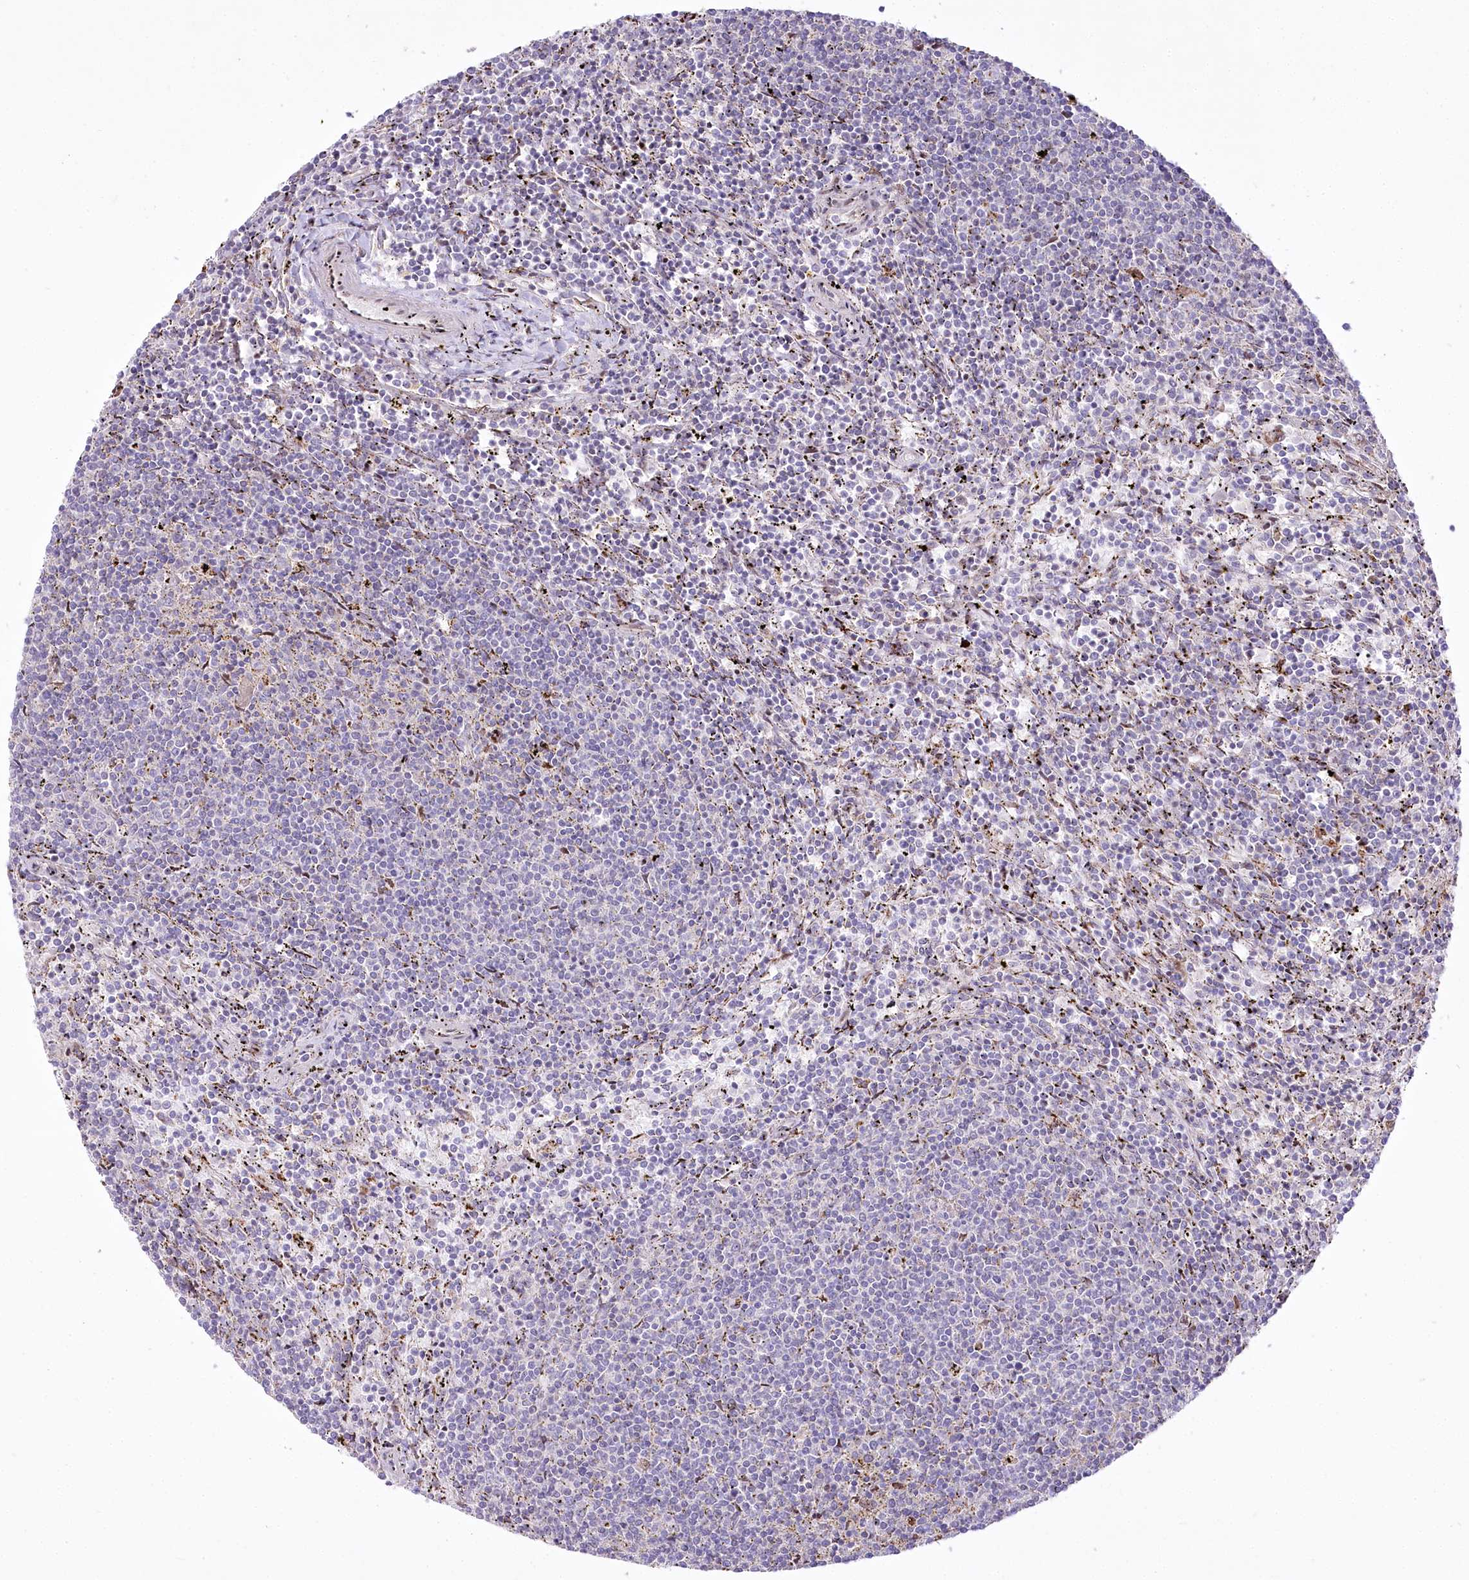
{"staining": {"intensity": "negative", "quantity": "none", "location": "none"}, "tissue": "lymphoma", "cell_type": "Tumor cells", "image_type": "cancer", "snomed": [{"axis": "morphology", "description": "Malignant lymphoma, non-Hodgkin's type, Low grade"}, {"axis": "topography", "description": "Spleen"}], "caption": "This is a image of IHC staining of lymphoma, which shows no expression in tumor cells.", "gene": "CEP164", "patient": {"sex": "female", "age": 50}}